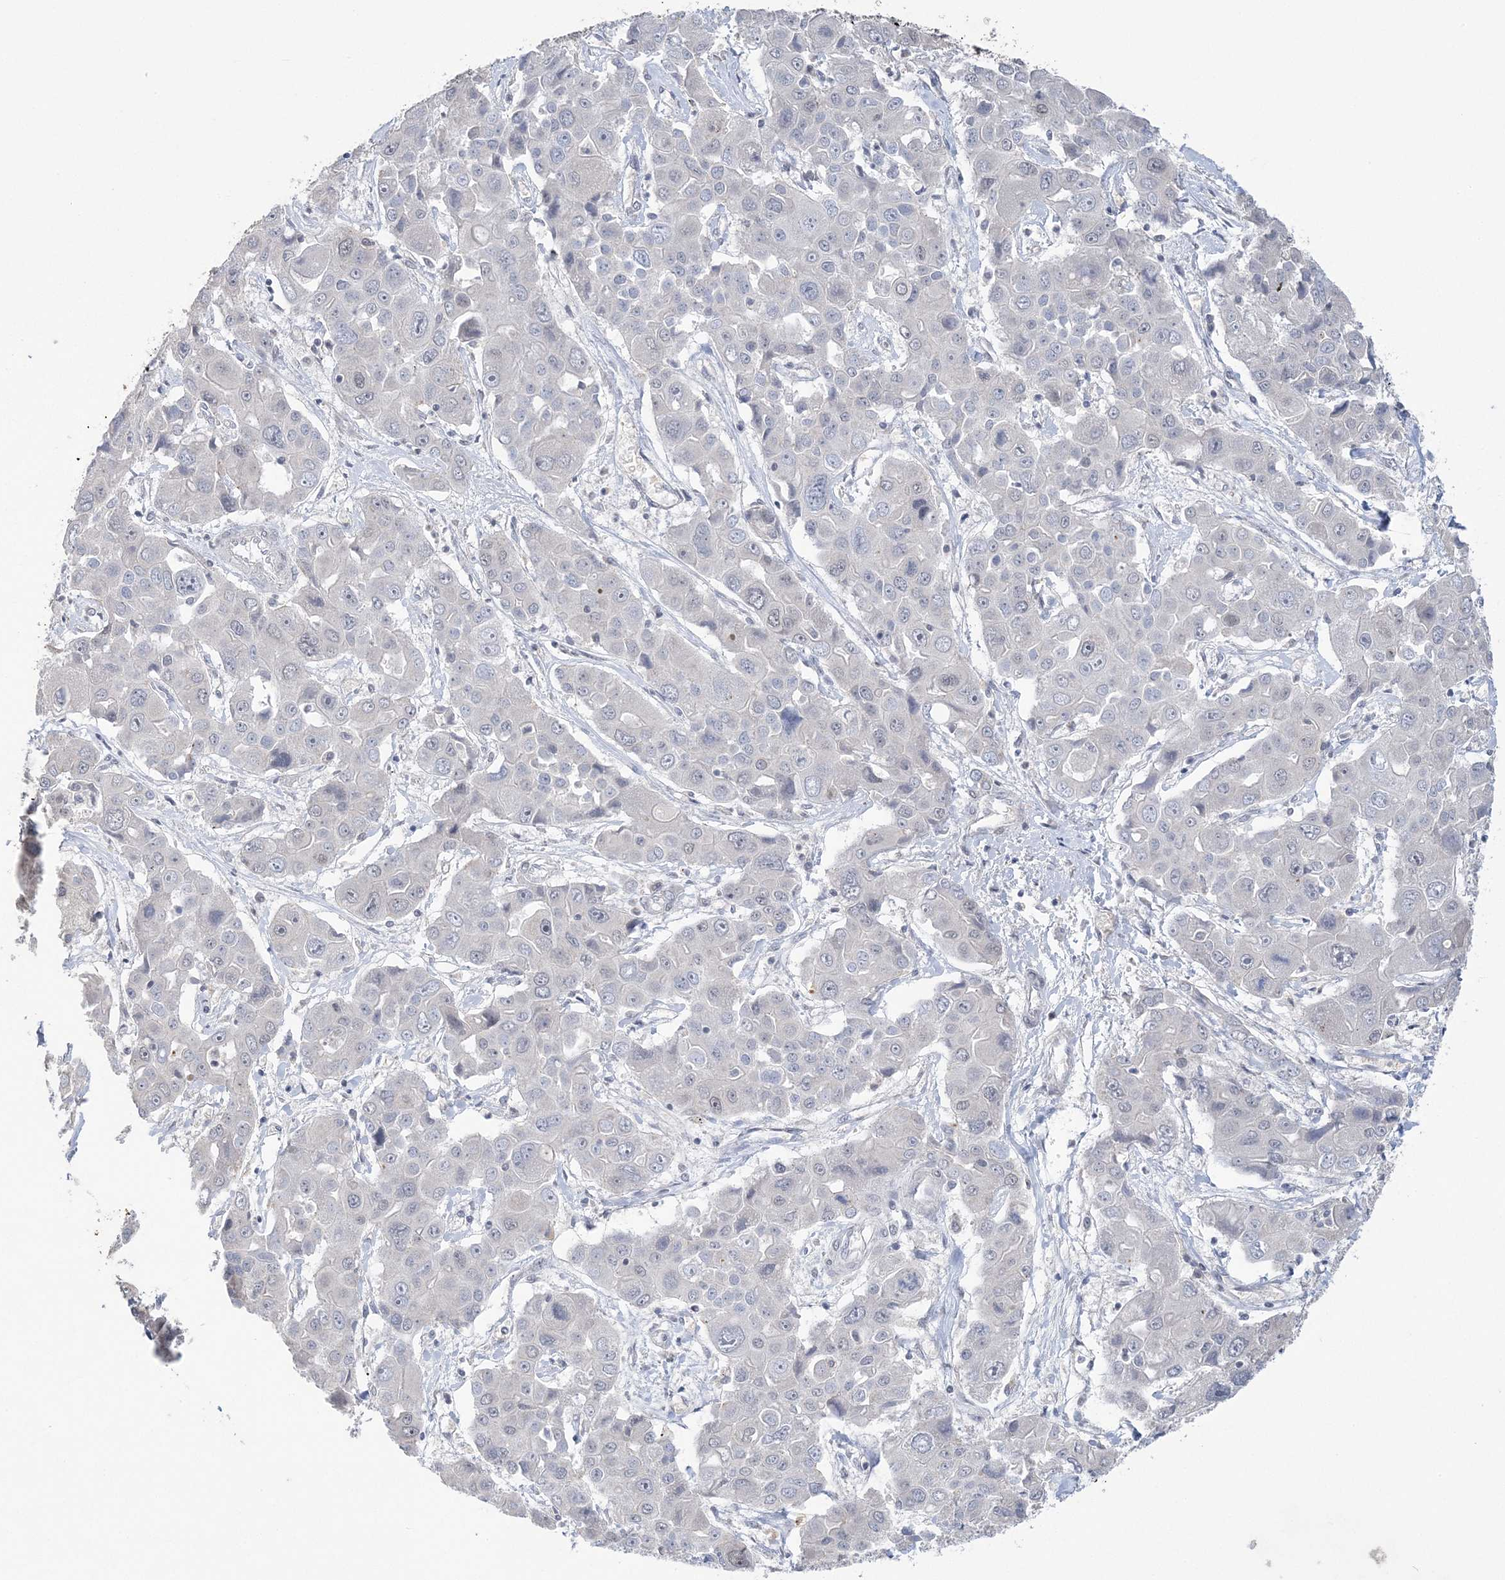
{"staining": {"intensity": "negative", "quantity": "none", "location": "none"}, "tissue": "liver cancer", "cell_type": "Tumor cells", "image_type": "cancer", "snomed": [{"axis": "morphology", "description": "Cholangiocarcinoma"}, {"axis": "topography", "description": "Liver"}], "caption": "This is an IHC micrograph of human cholangiocarcinoma (liver). There is no staining in tumor cells.", "gene": "ZBTB7A", "patient": {"sex": "male", "age": 67}}